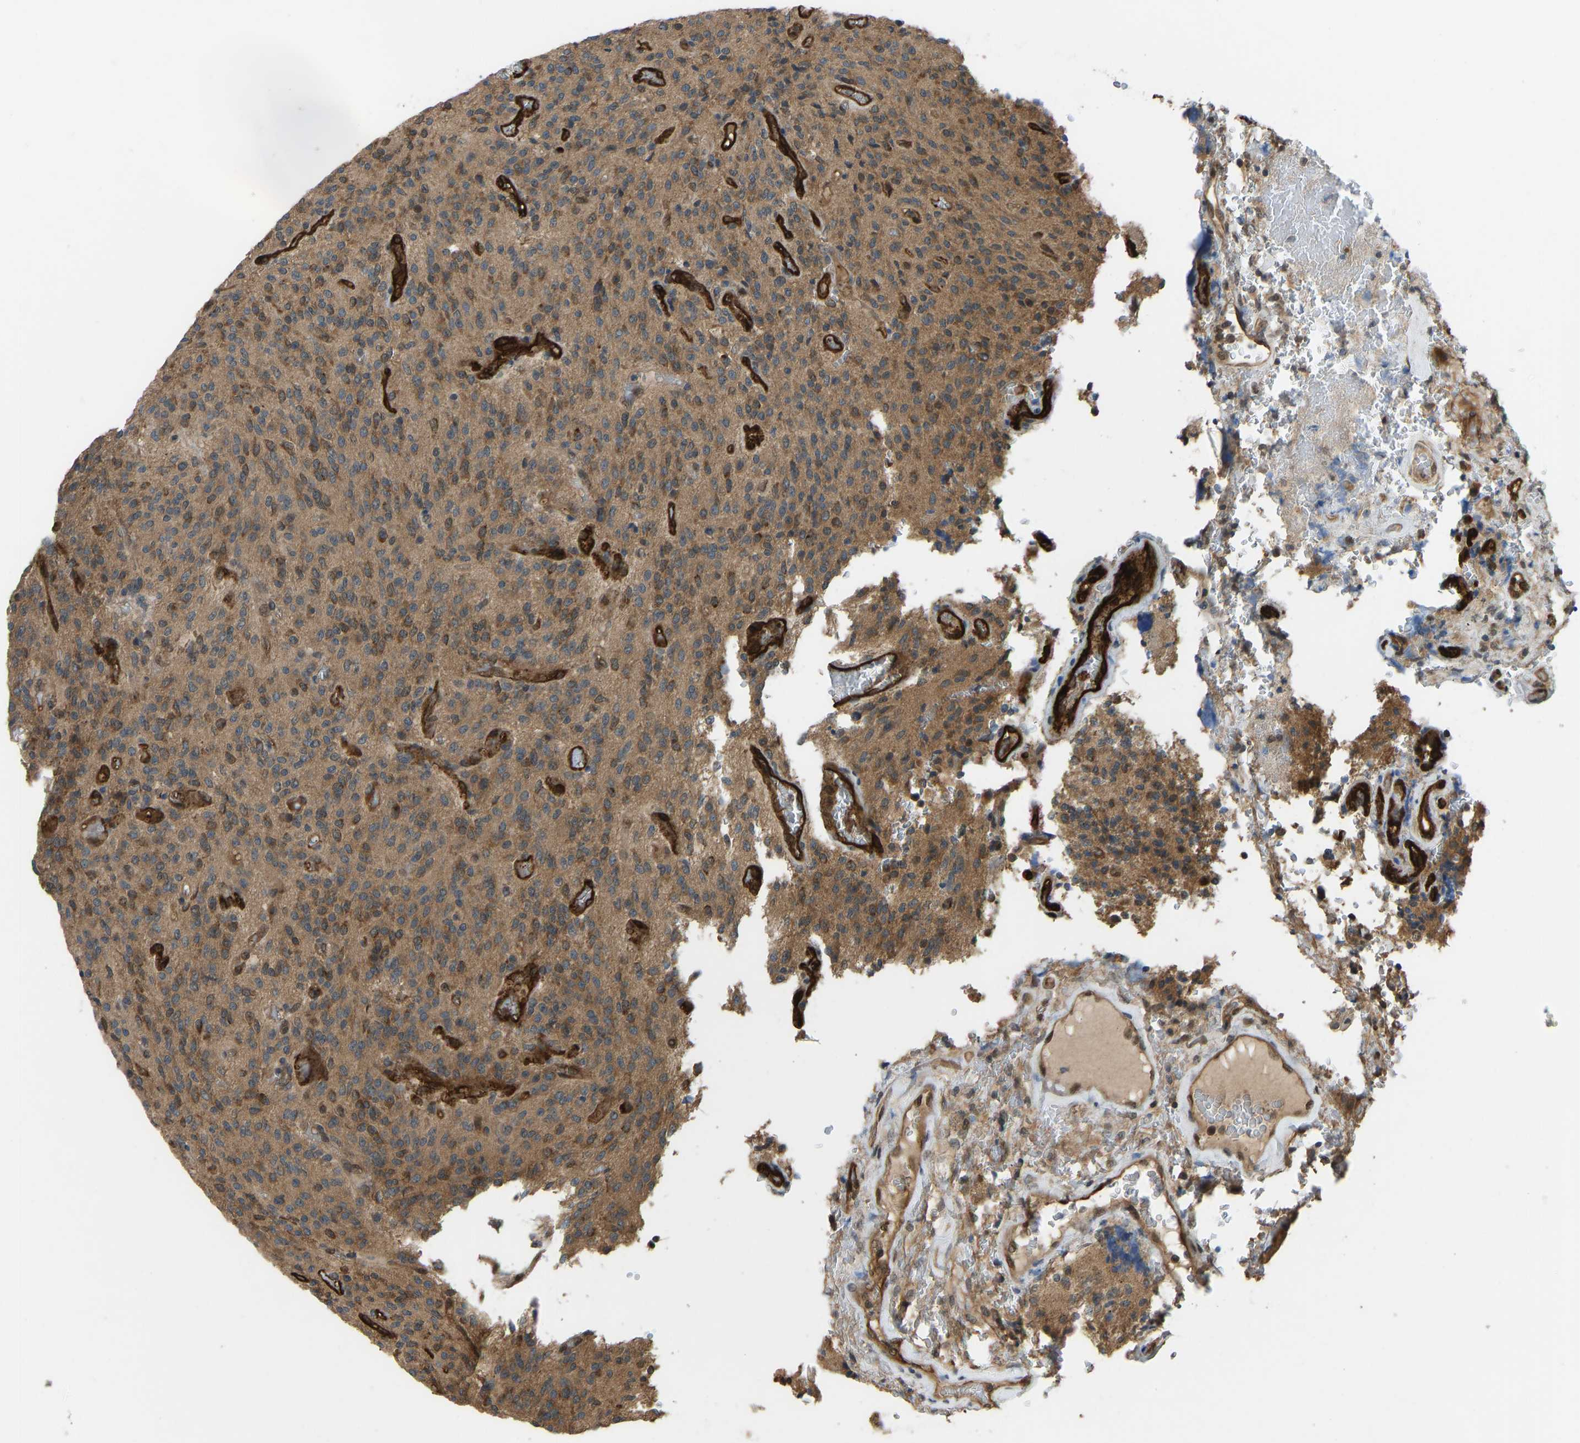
{"staining": {"intensity": "moderate", "quantity": ">75%", "location": "cytoplasmic/membranous"}, "tissue": "glioma", "cell_type": "Tumor cells", "image_type": "cancer", "snomed": [{"axis": "morphology", "description": "Glioma, malignant, High grade"}, {"axis": "topography", "description": "Brain"}], "caption": "Human malignant high-grade glioma stained with a brown dye reveals moderate cytoplasmic/membranous positive expression in approximately >75% of tumor cells.", "gene": "CCT8", "patient": {"sex": "male", "age": 34}}